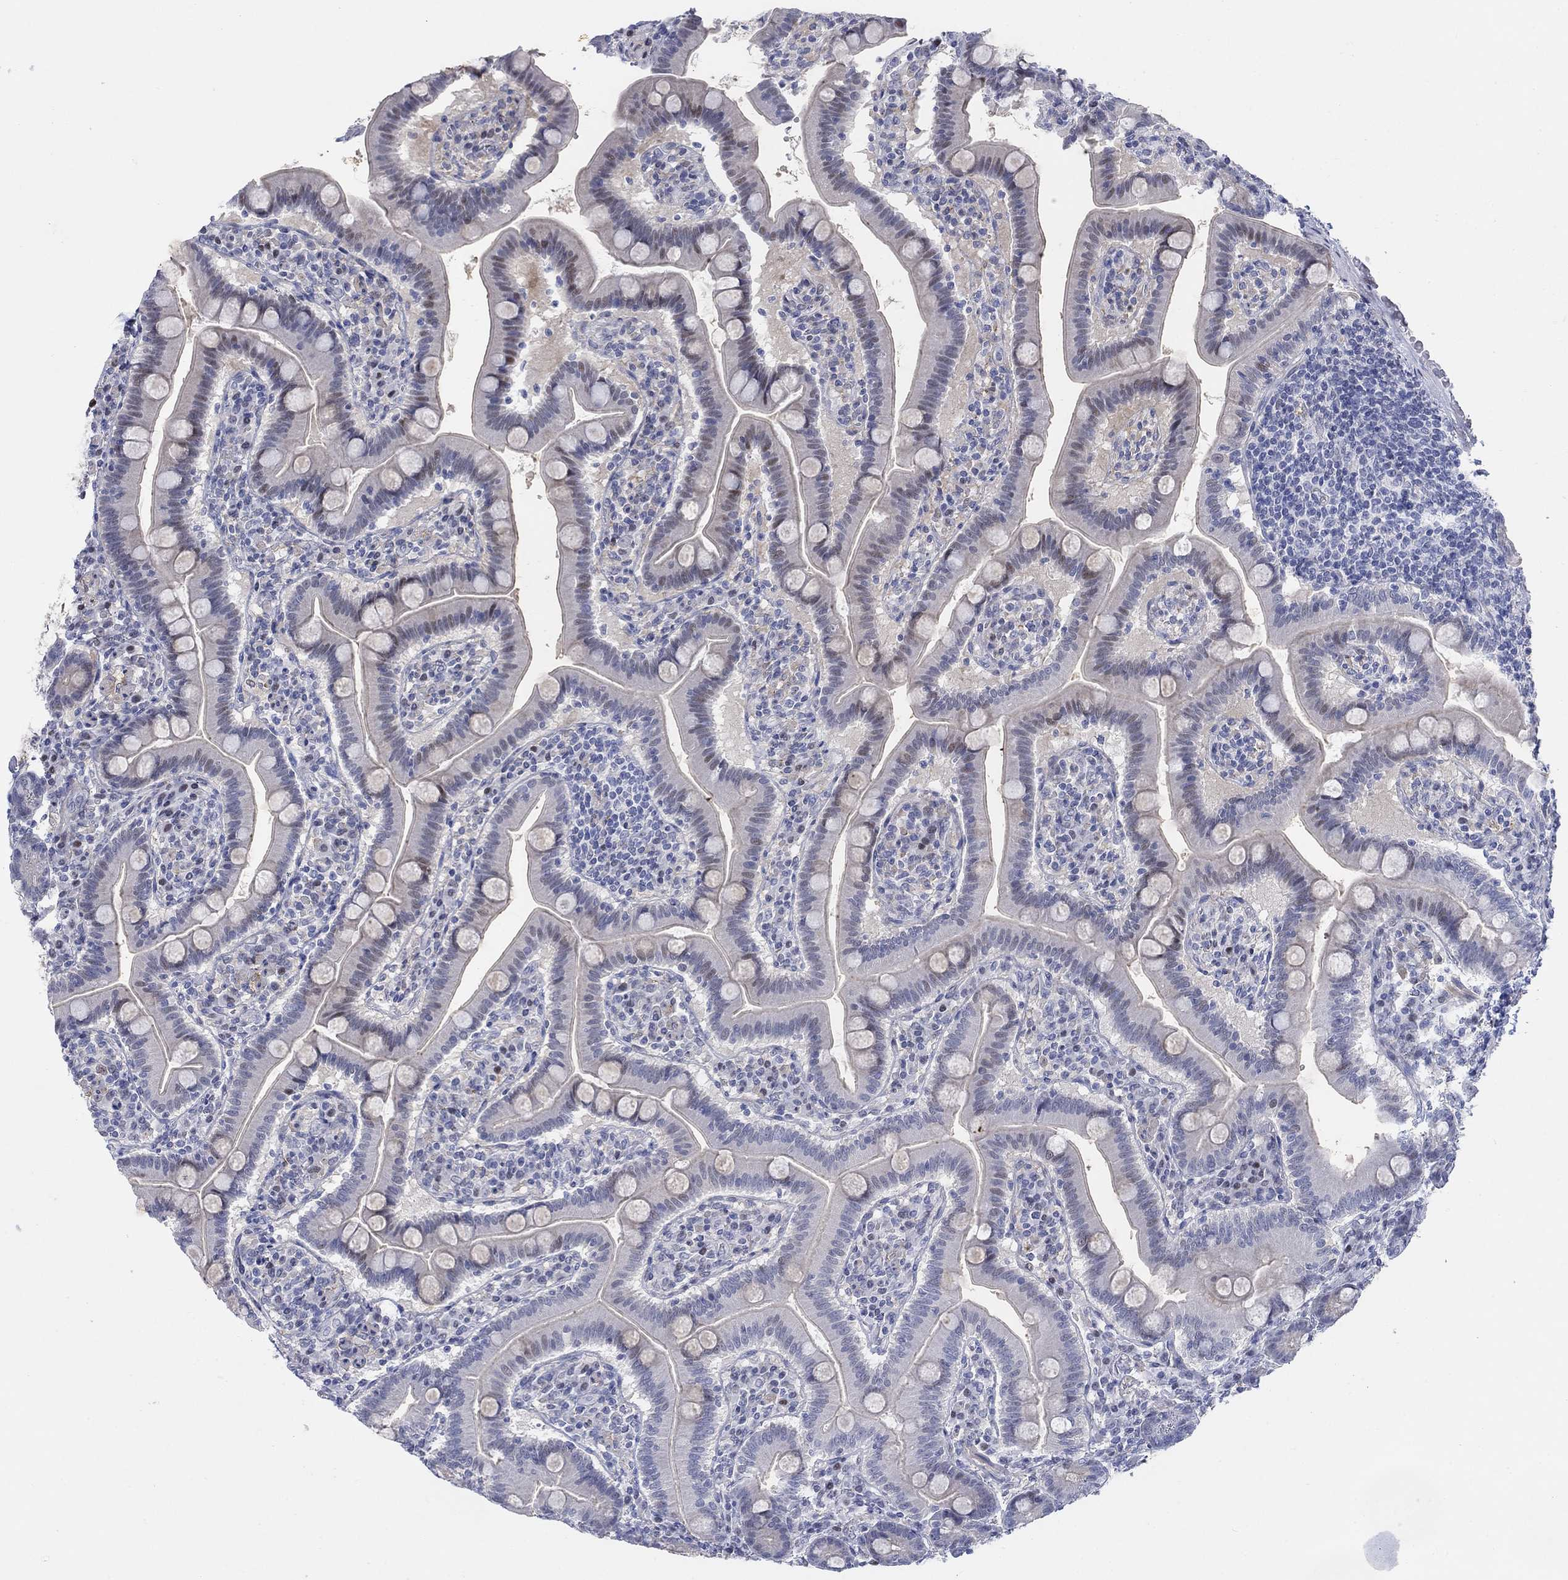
{"staining": {"intensity": "weak", "quantity": "<25%", "location": "cytoplasmic/membranous"}, "tissue": "small intestine", "cell_type": "Glandular cells", "image_type": "normal", "snomed": [{"axis": "morphology", "description": "Normal tissue, NOS"}, {"axis": "topography", "description": "Small intestine"}], "caption": "High magnification brightfield microscopy of unremarkable small intestine stained with DAB (3,3'-diaminobenzidine) (brown) and counterstained with hematoxylin (blue): glandular cells show no significant positivity.", "gene": "MYO3A", "patient": {"sex": "male", "age": 66}}